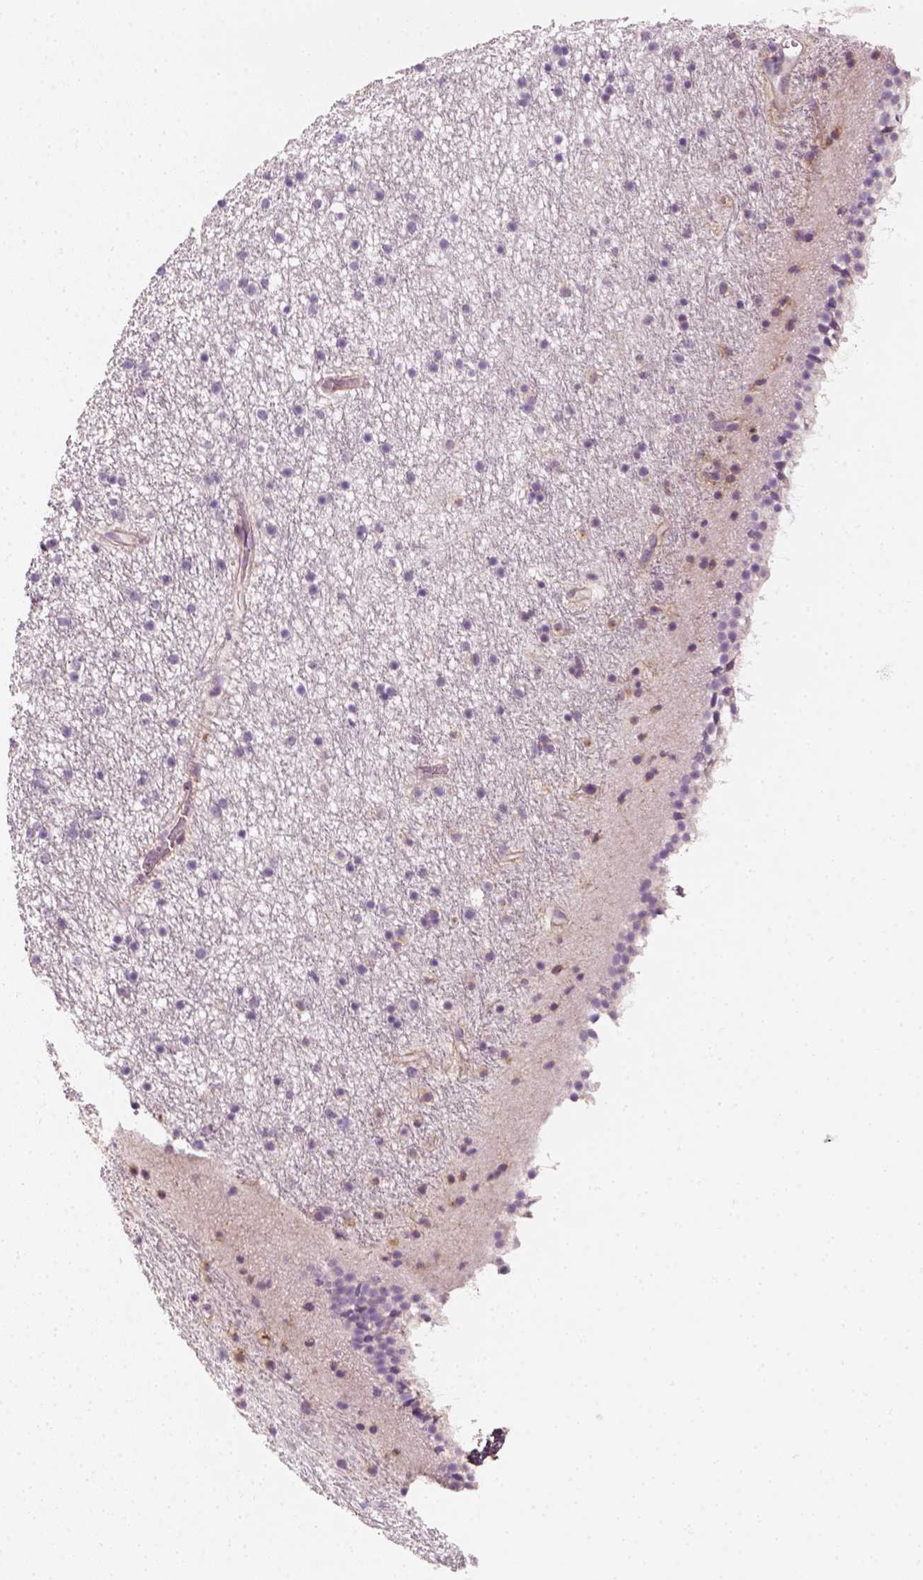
{"staining": {"intensity": "negative", "quantity": "none", "location": "none"}, "tissue": "caudate", "cell_type": "Glial cells", "image_type": "normal", "snomed": [{"axis": "morphology", "description": "Normal tissue, NOS"}, {"axis": "topography", "description": "Lateral ventricle wall"}], "caption": "Glial cells show no significant expression in normal caudate. (Immunohistochemistry, brightfield microscopy, high magnification).", "gene": "FAM163B", "patient": {"sex": "female", "age": 71}}